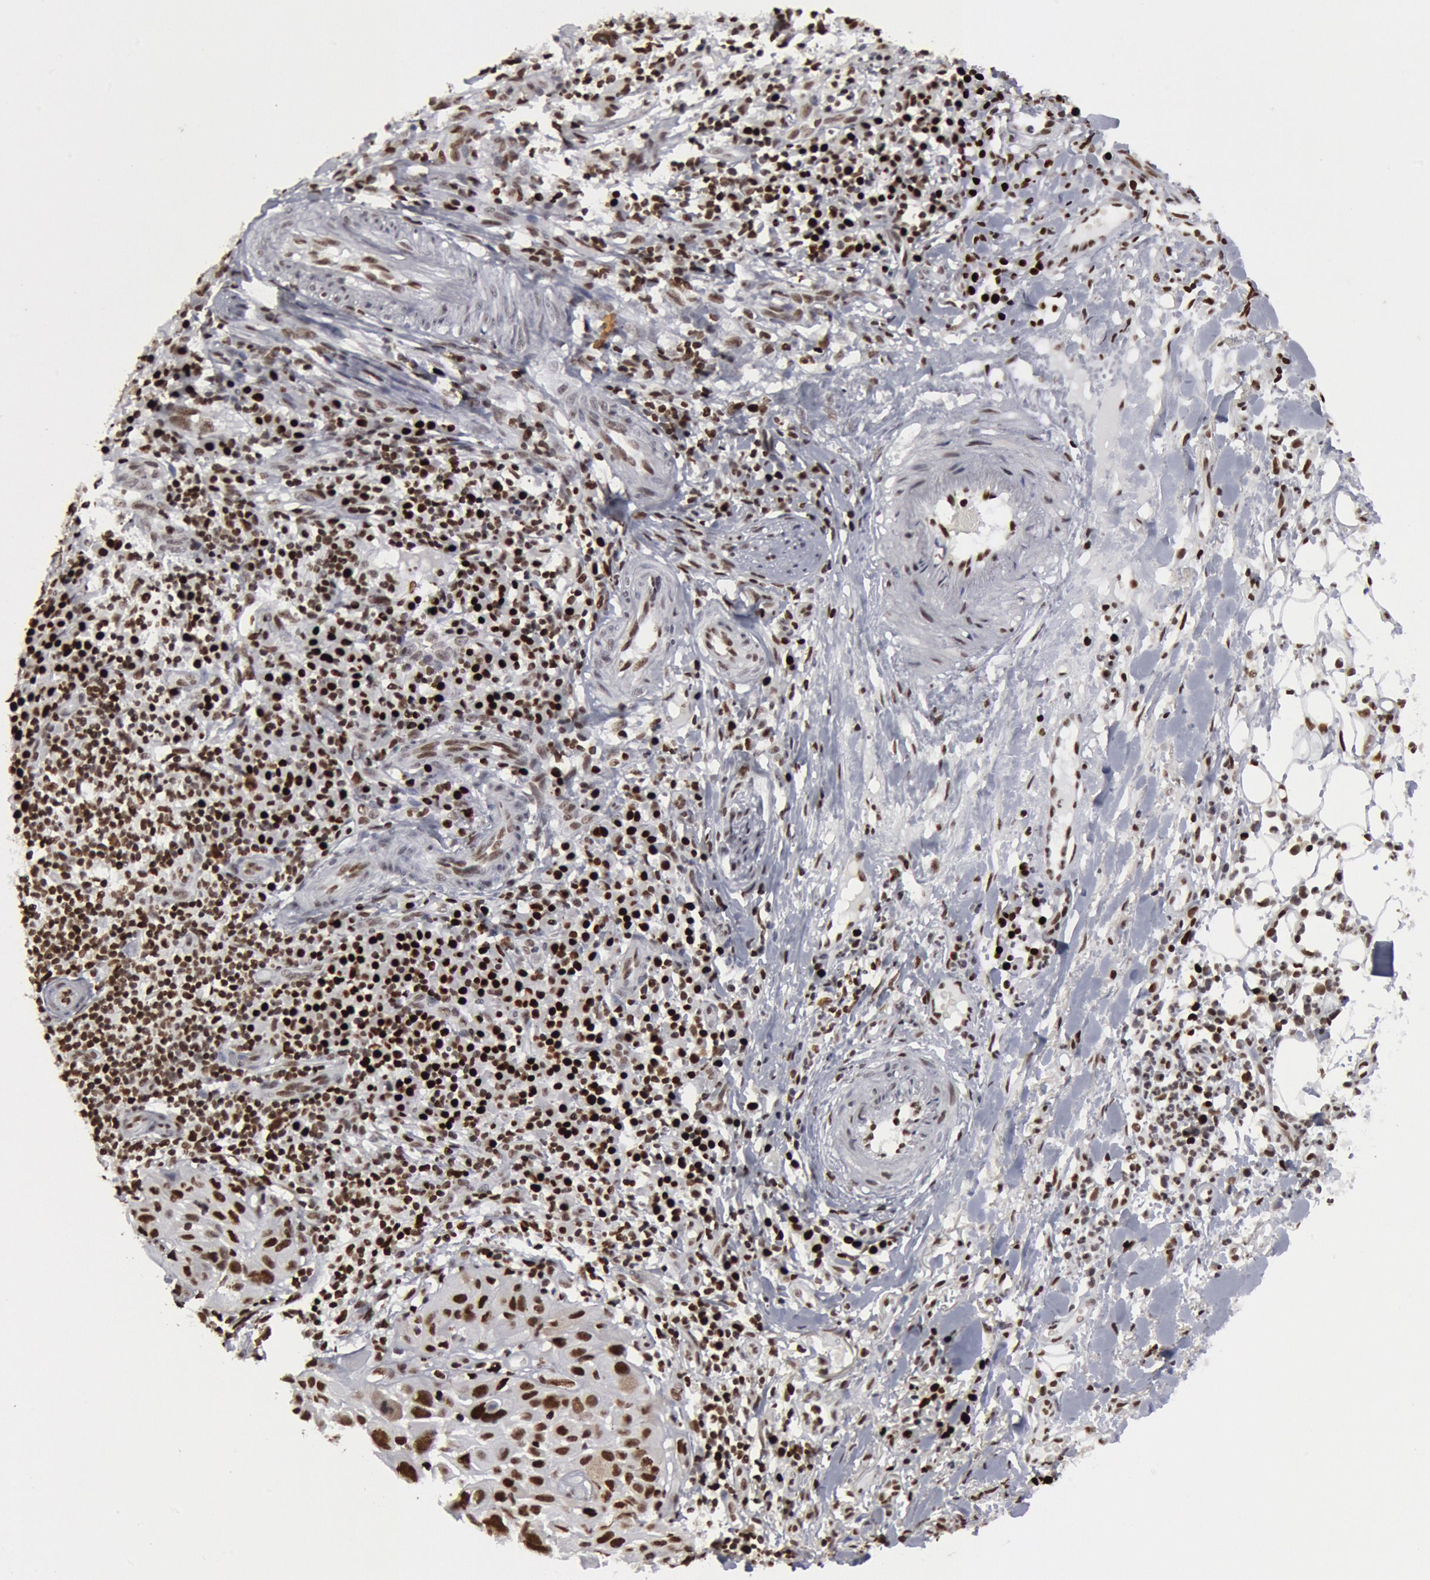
{"staining": {"intensity": "strong", "quantity": ">75%", "location": "nuclear"}, "tissue": "skin cancer", "cell_type": "Tumor cells", "image_type": "cancer", "snomed": [{"axis": "morphology", "description": "Squamous cell carcinoma, NOS"}, {"axis": "topography", "description": "Skin"}], "caption": "DAB immunohistochemical staining of skin cancer (squamous cell carcinoma) reveals strong nuclear protein expression in approximately >75% of tumor cells. (brown staining indicates protein expression, while blue staining denotes nuclei).", "gene": "SUB1", "patient": {"sex": "female", "age": 89}}